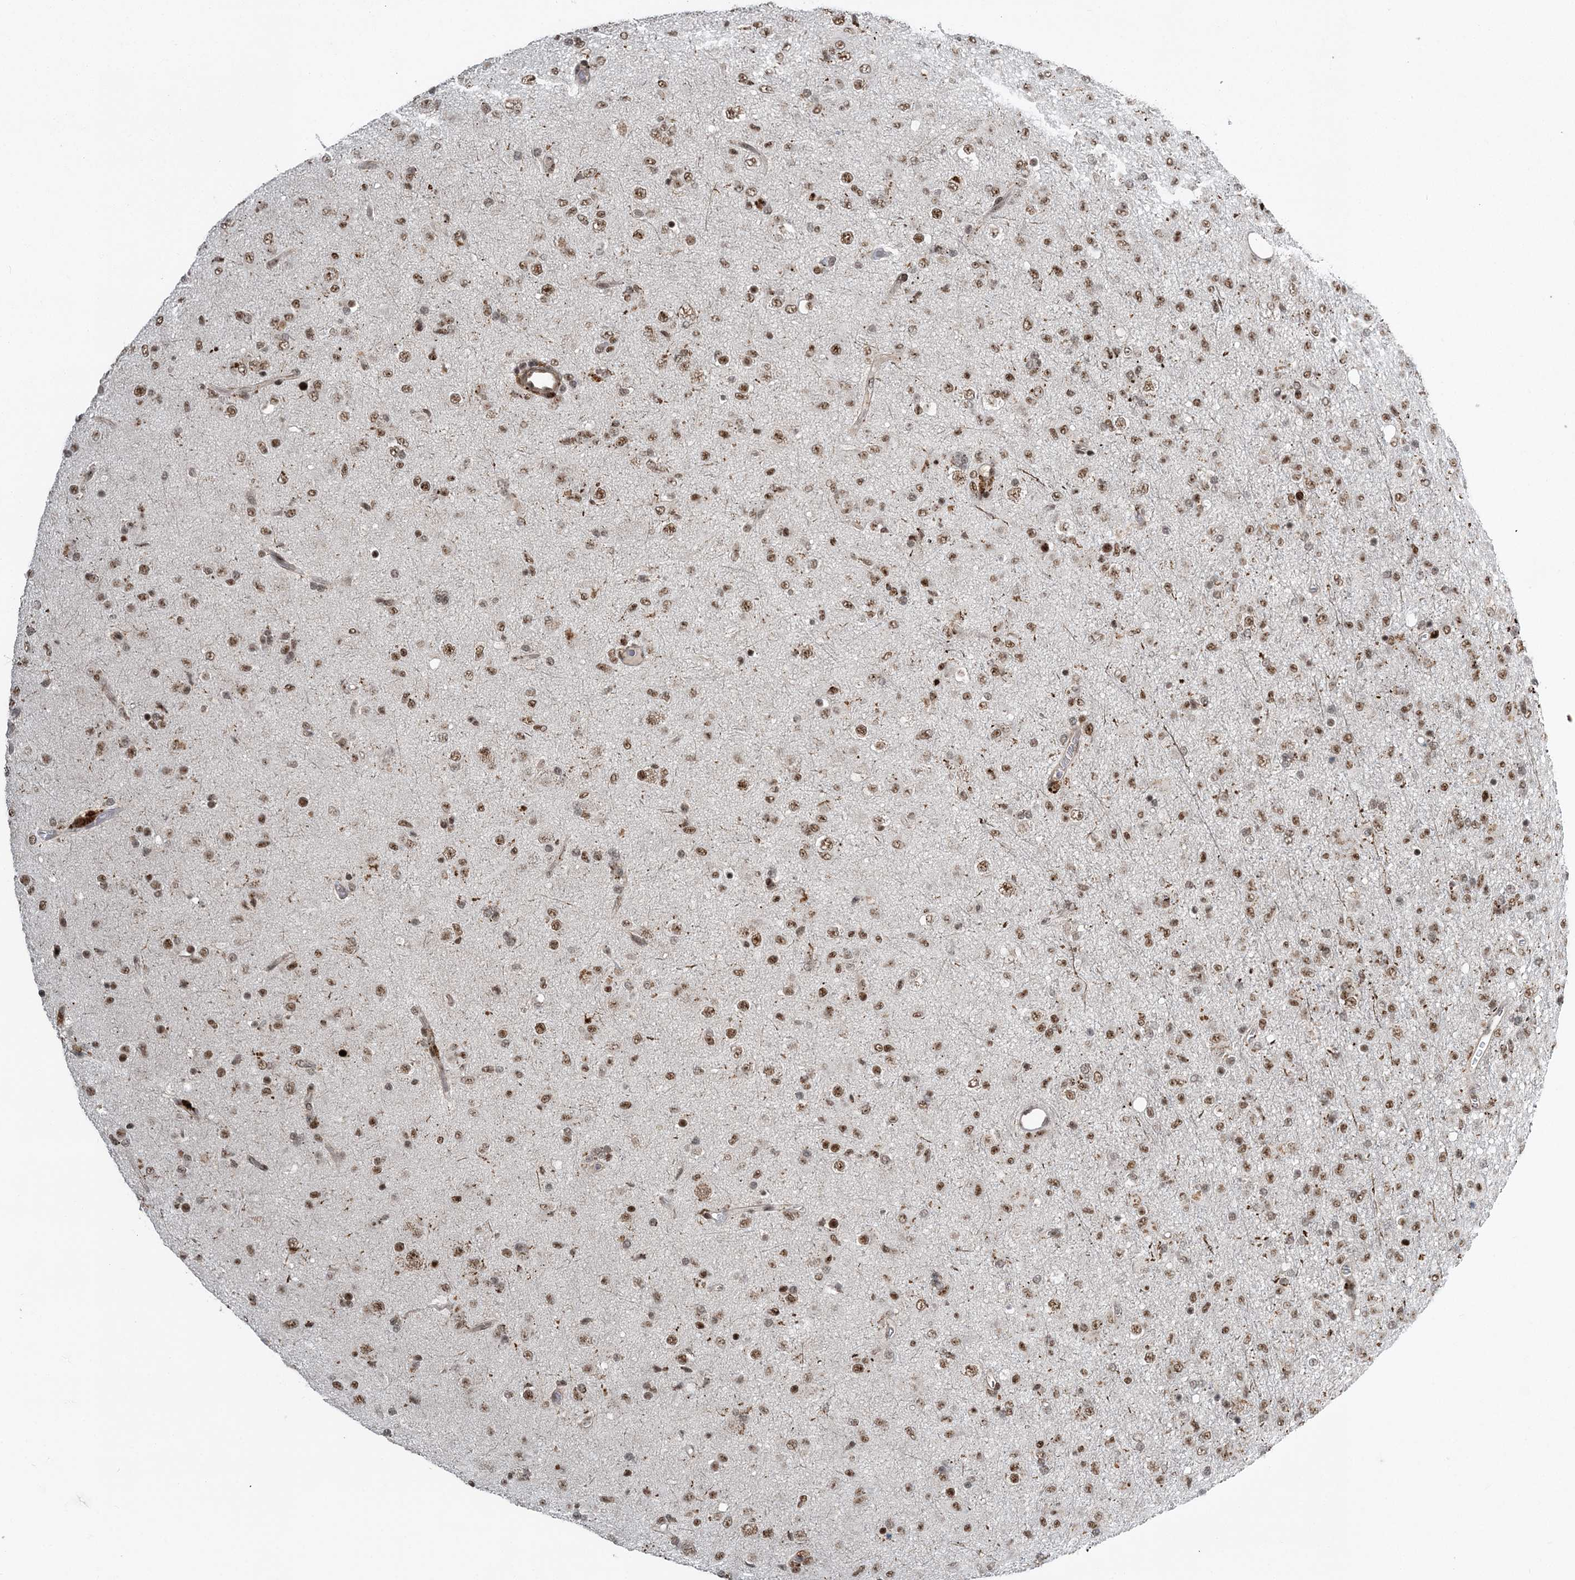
{"staining": {"intensity": "moderate", "quantity": ">75%", "location": "nuclear"}, "tissue": "glioma", "cell_type": "Tumor cells", "image_type": "cancer", "snomed": [{"axis": "morphology", "description": "Glioma, malignant, Low grade"}, {"axis": "topography", "description": "Brain"}], "caption": "A micrograph of glioma stained for a protein reveals moderate nuclear brown staining in tumor cells.", "gene": "CWC22", "patient": {"sex": "male", "age": 65}}